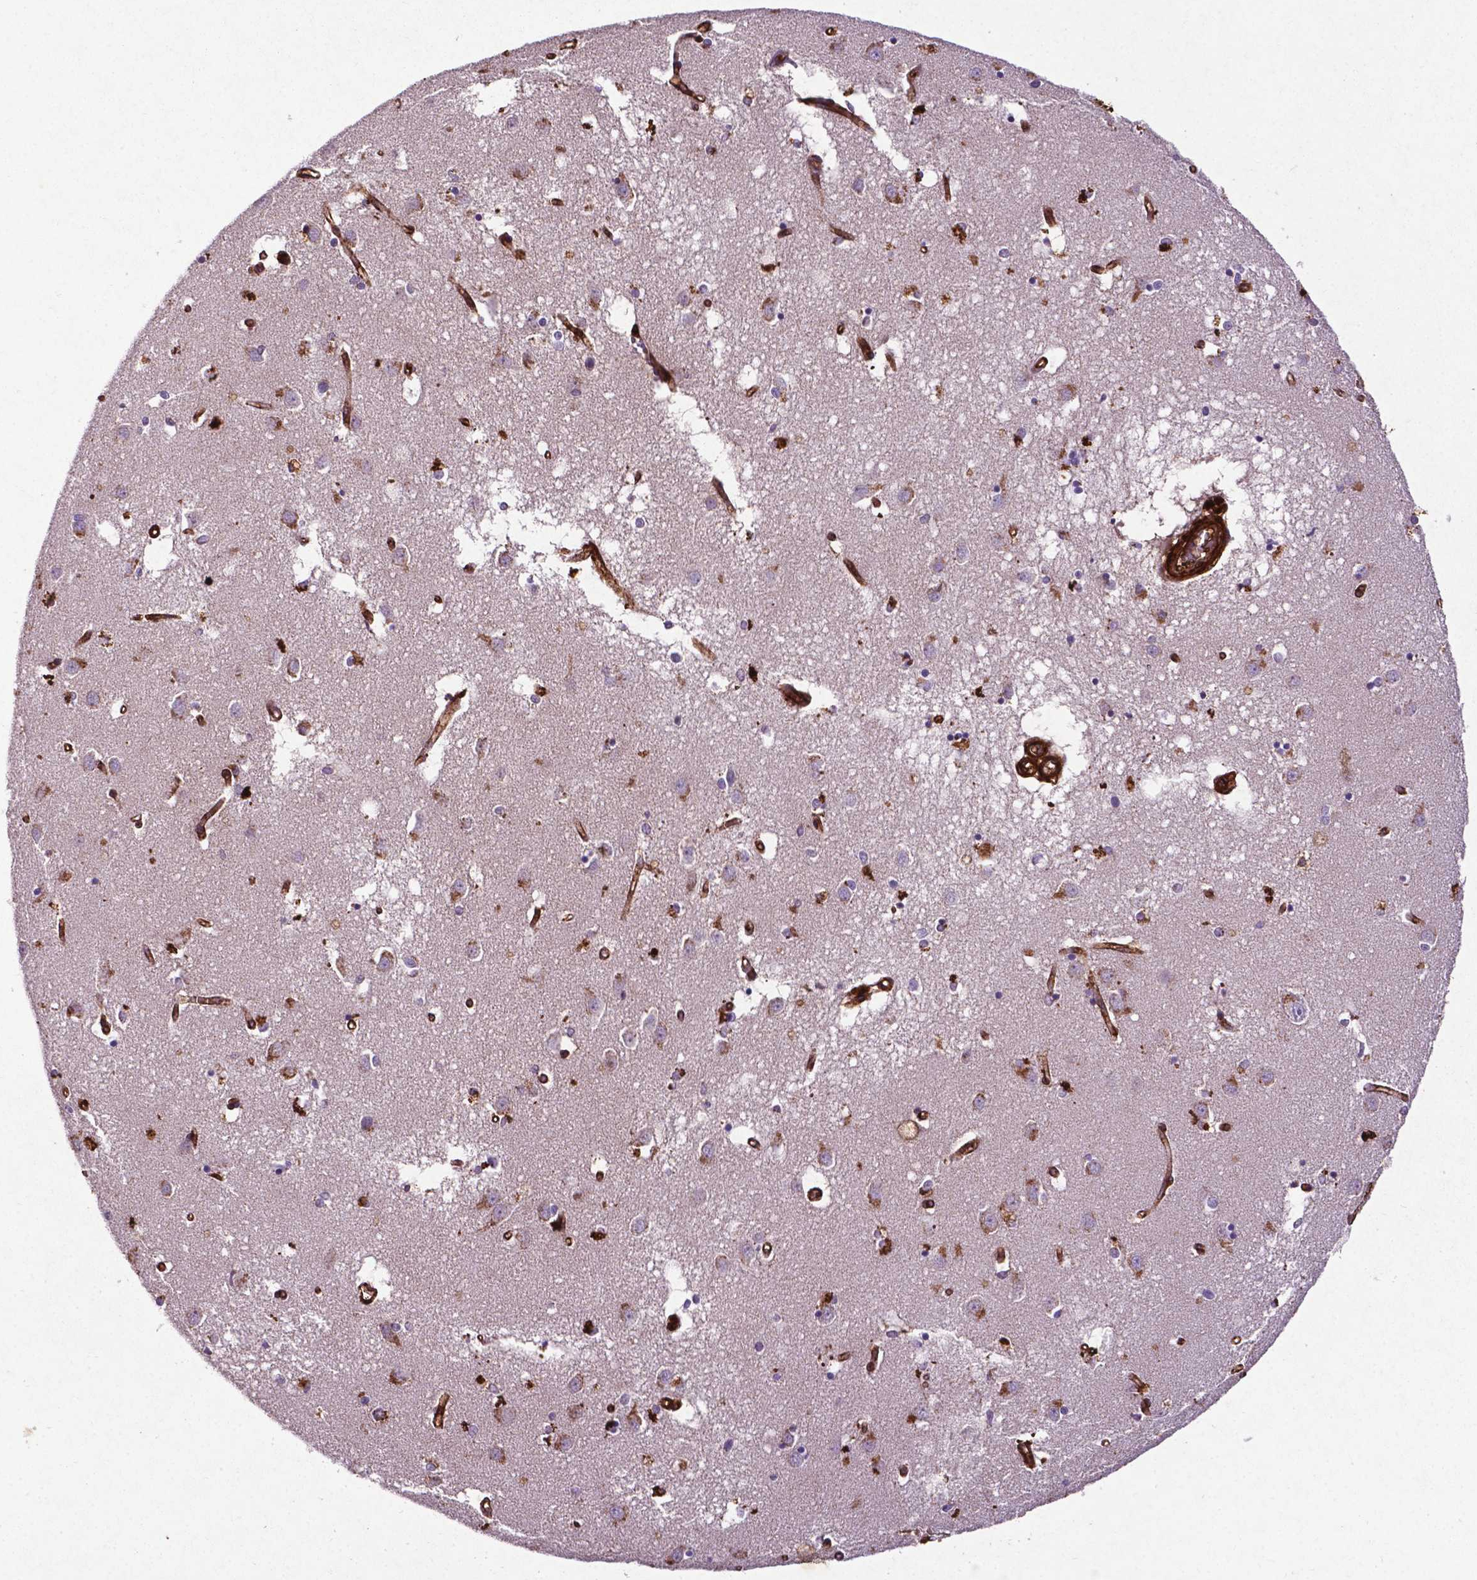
{"staining": {"intensity": "negative", "quantity": "none", "location": "none"}, "tissue": "caudate", "cell_type": "Glial cells", "image_type": "normal", "snomed": [{"axis": "morphology", "description": "Normal tissue, NOS"}, {"axis": "topography", "description": "Lateral ventricle wall"}], "caption": "The image displays no significant positivity in glial cells of caudate.", "gene": "RRAS", "patient": {"sex": "male", "age": 54}}